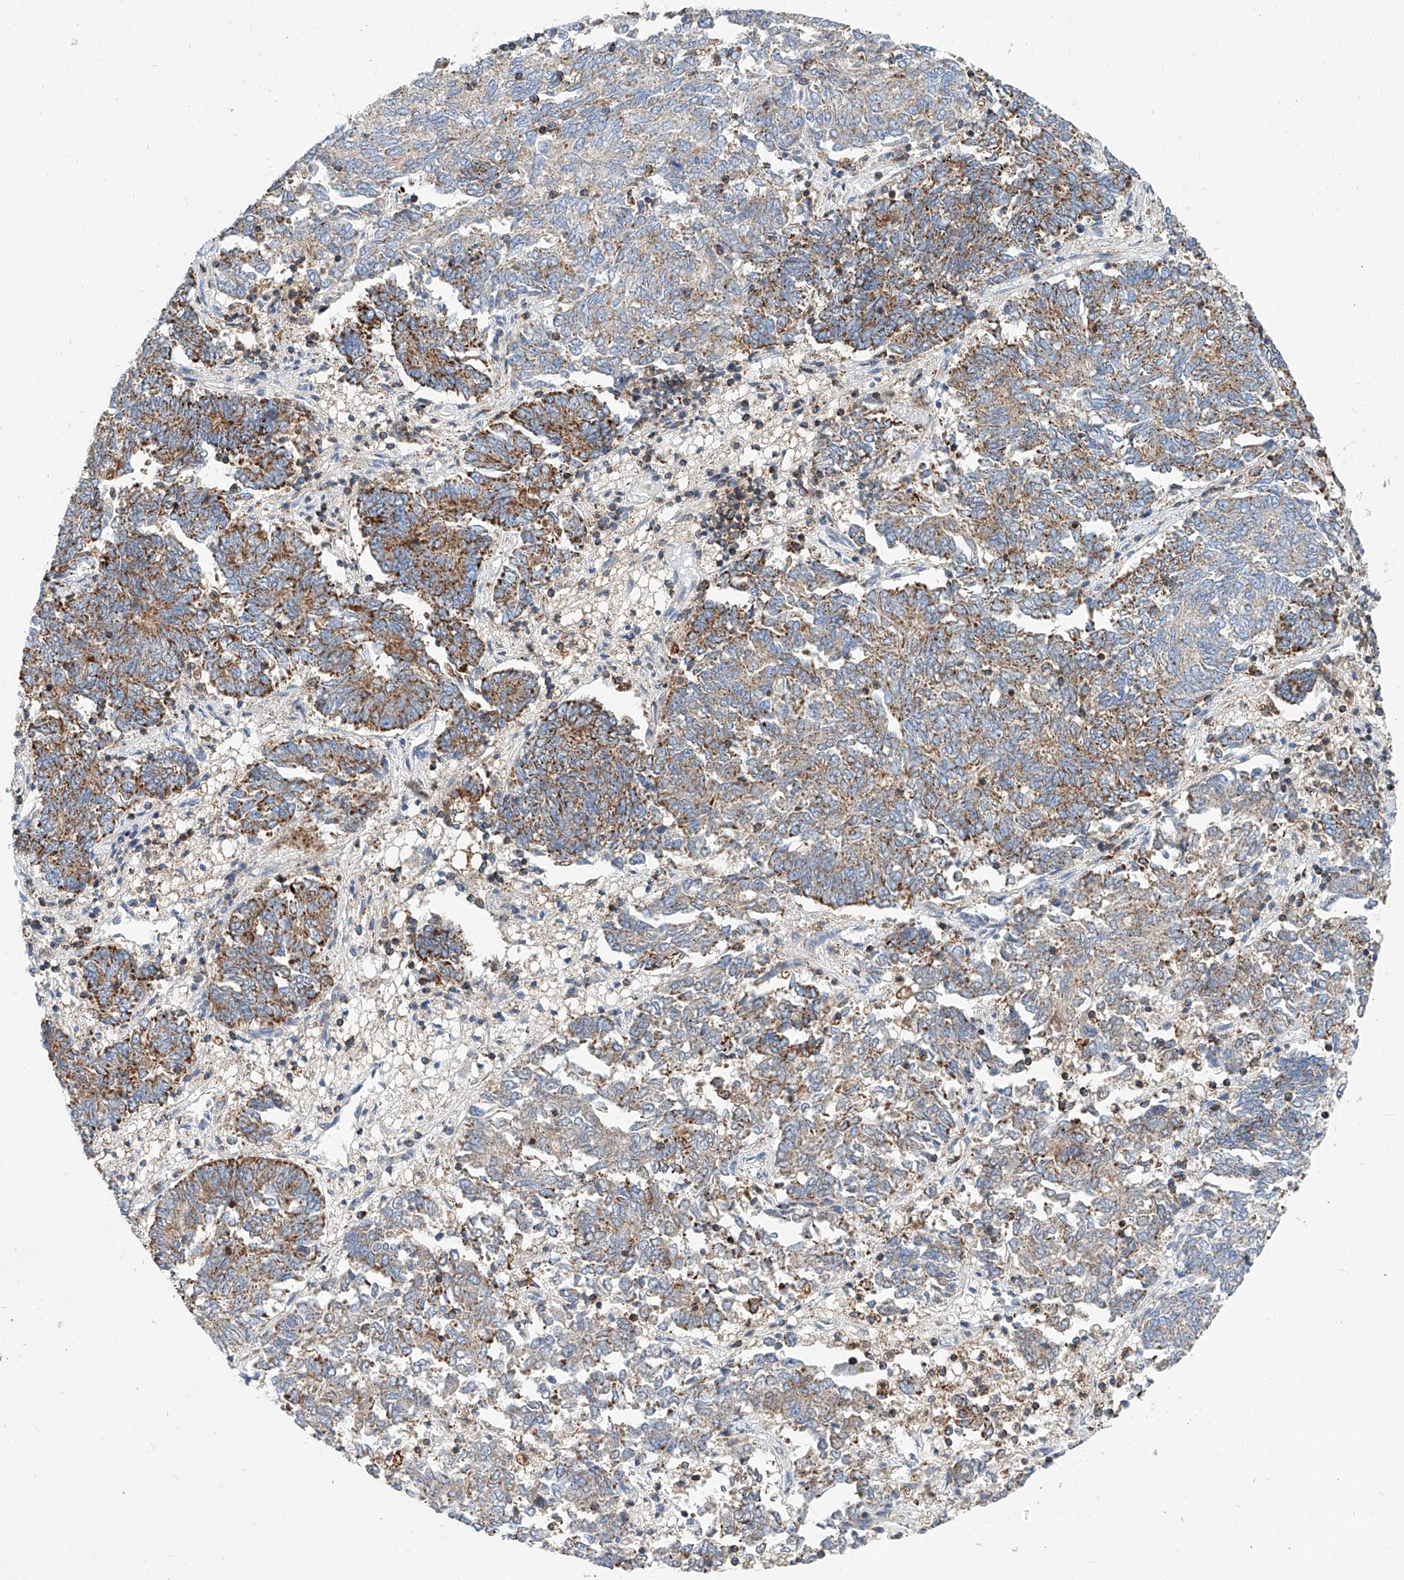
{"staining": {"intensity": "moderate", "quantity": "25%-75%", "location": "cytoplasmic/membranous"}, "tissue": "endometrial cancer", "cell_type": "Tumor cells", "image_type": "cancer", "snomed": [{"axis": "morphology", "description": "Adenocarcinoma, NOS"}, {"axis": "topography", "description": "Endometrium"}], "caption": "Adenocarcinoma (endometrial) tissue exhibits moderate cytoplasmic/membranous staining in about 25%-75% of tumor cells", "gene": "CPNE5", "patient": {"sex": "female", "age": 80}}